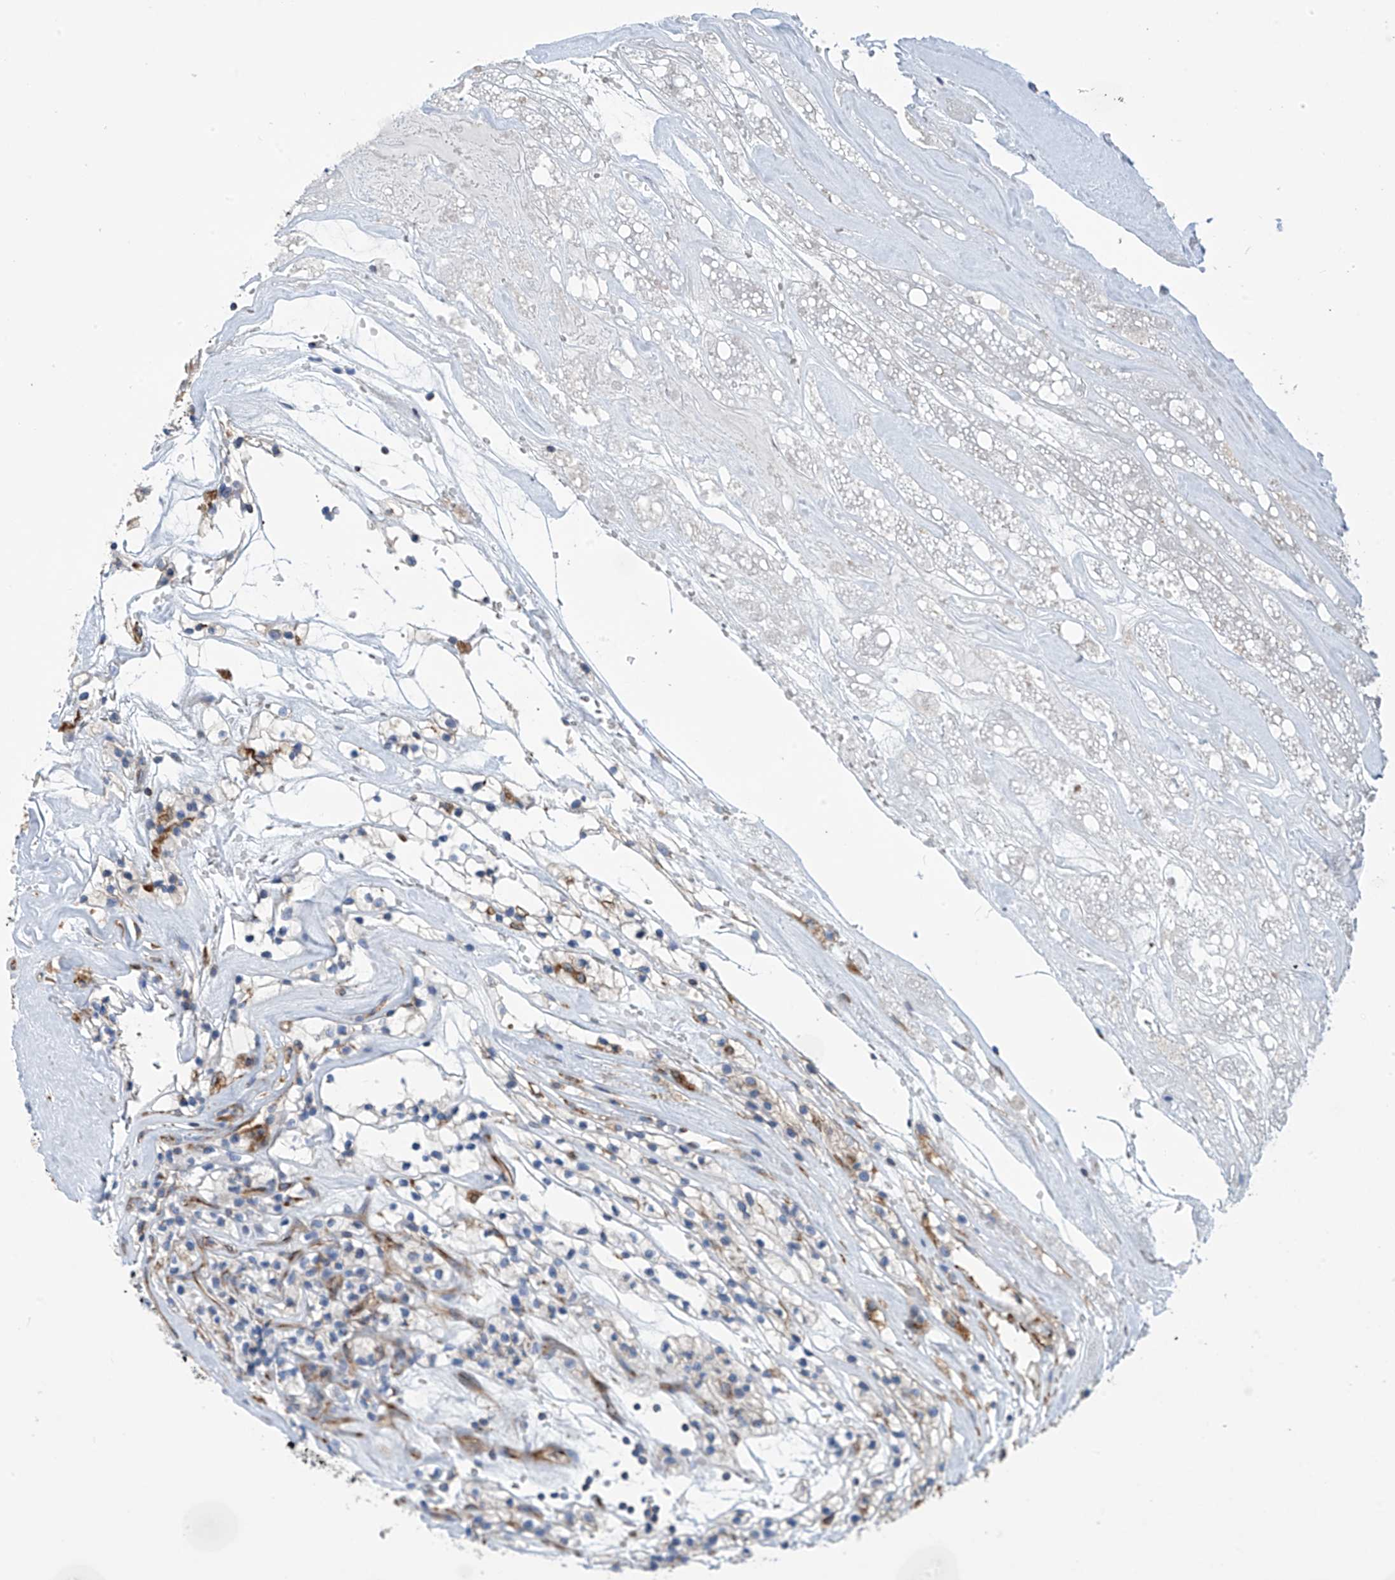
{"staining": {"intensity": "negative", "quantity": "none", "location": "none"}, "tissue": "renal cancer", "cell_type": "Tumor cells", "image_type": "cancer", "snomed": [{"axis": "morphology", "description": "Adenocarcinoma, NOS"}, {"axis": "topography", "description": "Kidney"}], "caption": "There is no significant staining in tumor cells of renal cancer (adenocarcinoma). (Immunohistochemistry, brightfield microscopy, high magnification).", "gene": "EIF5B", "patient": {"sex": "female", "age": 57}}